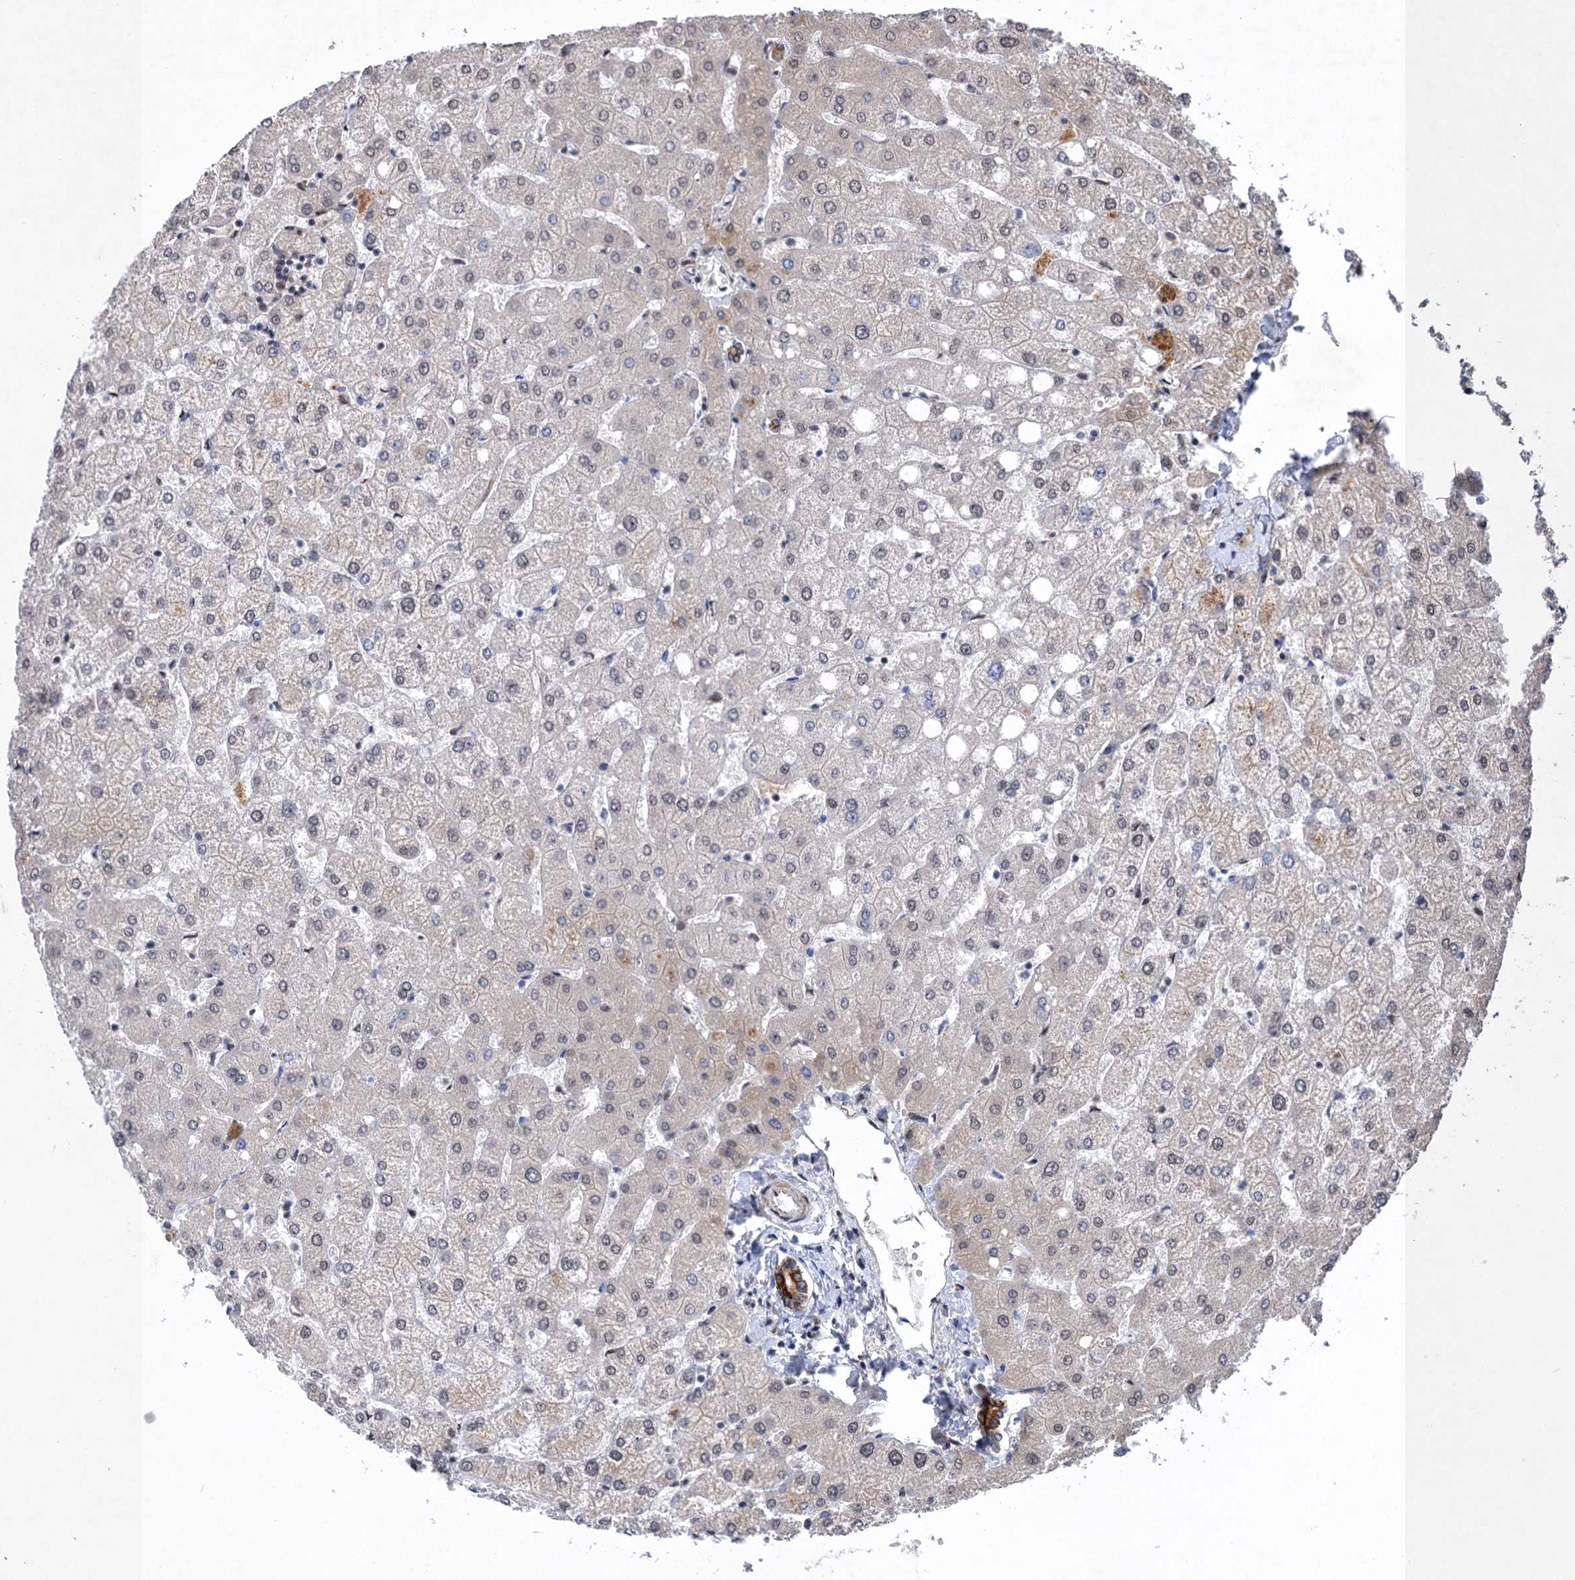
{"staining": {"intensity": "strong", "quantity": "25%-75%", "location": "cytoplasmic/membranous"}, "tissue": "liver", "cell_type": "Cholangiocytes", "image_type": "normal", "snomed": [{"axis": "morphology", "description": "Normal tissue, NOS"}, {"axis": "topography", "description": "Liver"}], "caption": "DAB immunohistochemical staining of normal human liver exhibits strong cytoplasmic/membranous protein expression in about 25%-75% of cholangiocytes. The staining is performed using DAB (3,3'-diaminobenzidine) brown chromogen to label protein expression. The nuclei are counter-stained blue using hematoxylin.", "gene": "TTC31", "patient": {"sex": "female", "age": 54}}